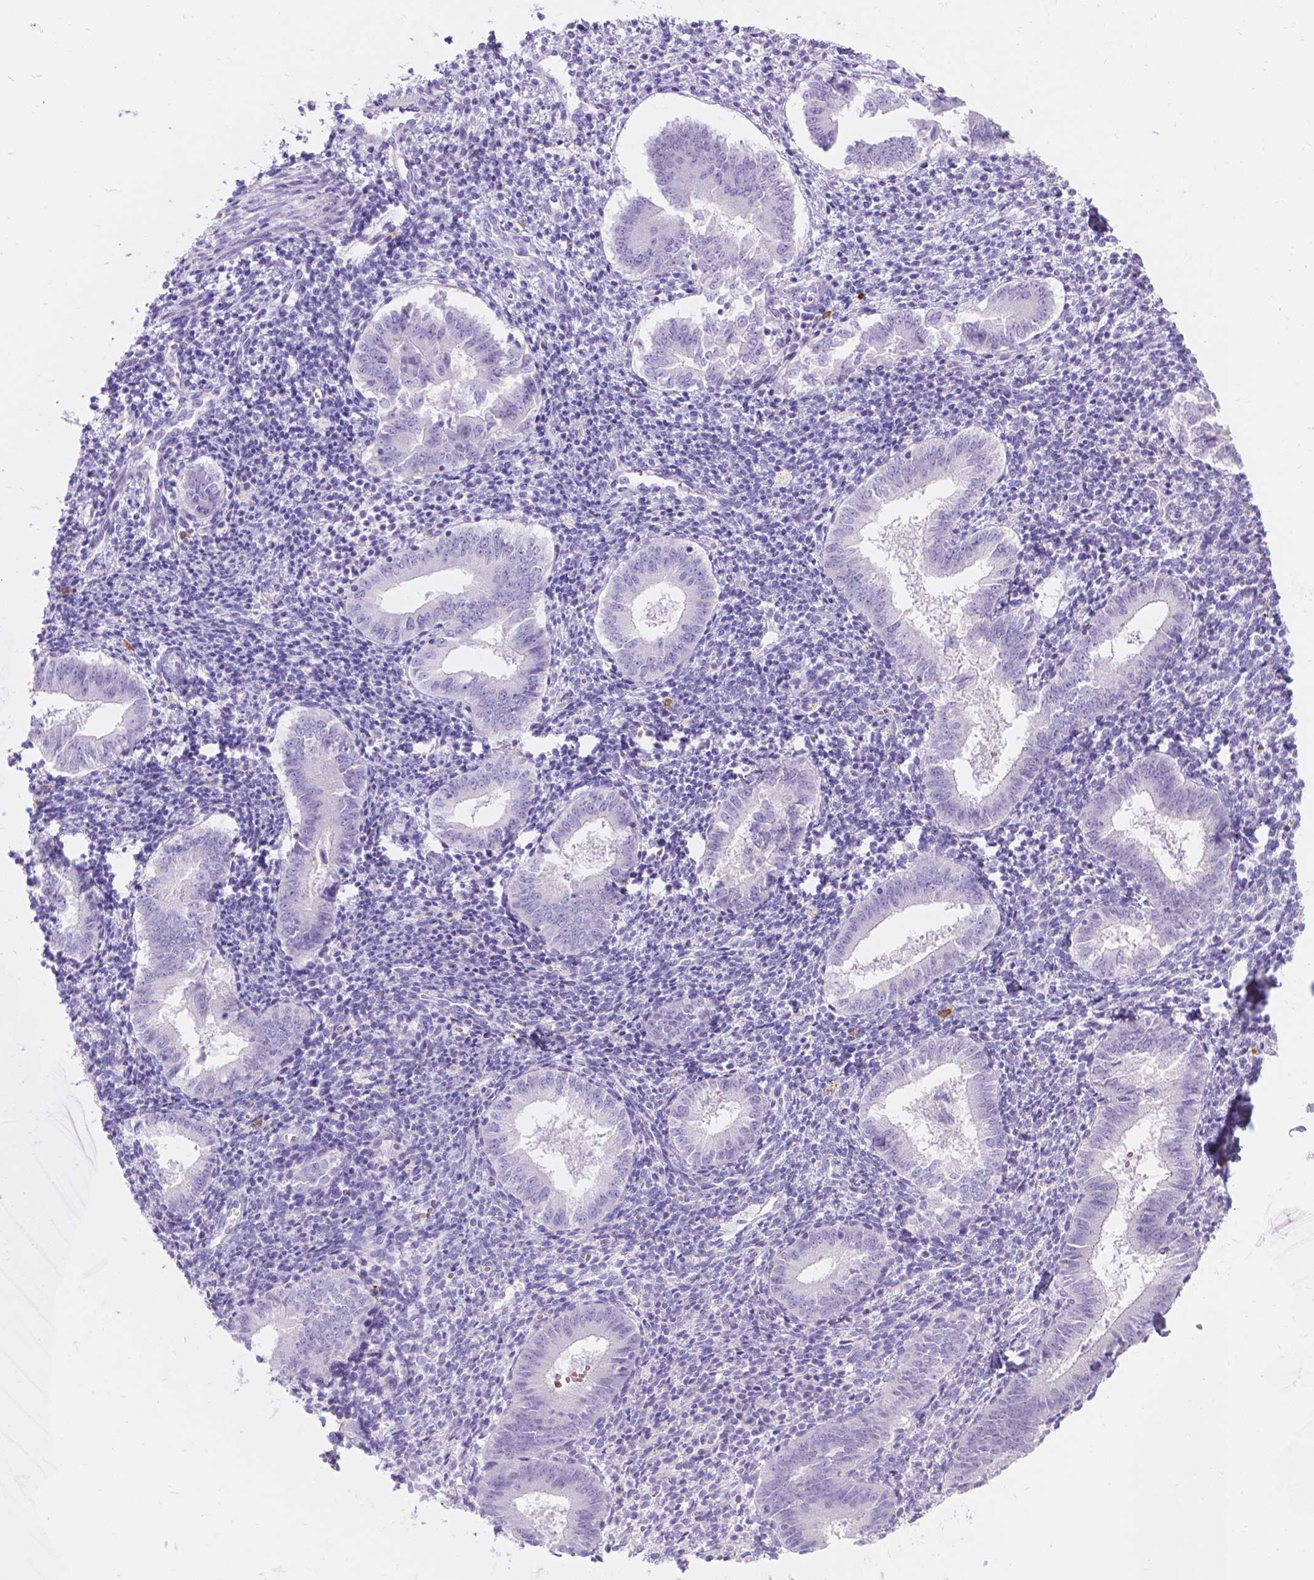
{"staining": {"intensity": "negative", "quantity": "none", "location": "none"}, "tissue": "endometrium", "cell_type": "Cells in endometrial stroma", "image_type": "normal", "snomed": [{"axis": "morphology", "description": "Normal tissue, NOS"}, {"axis": "topography", "description": "Endometrium"}], "caption": "Immunohistochemistry of unremarkable human endometrium reveals no staining in cells in endometrial stroma.", "gene": "GNRHR", "patient": {"sex": "female", "age": 25}}